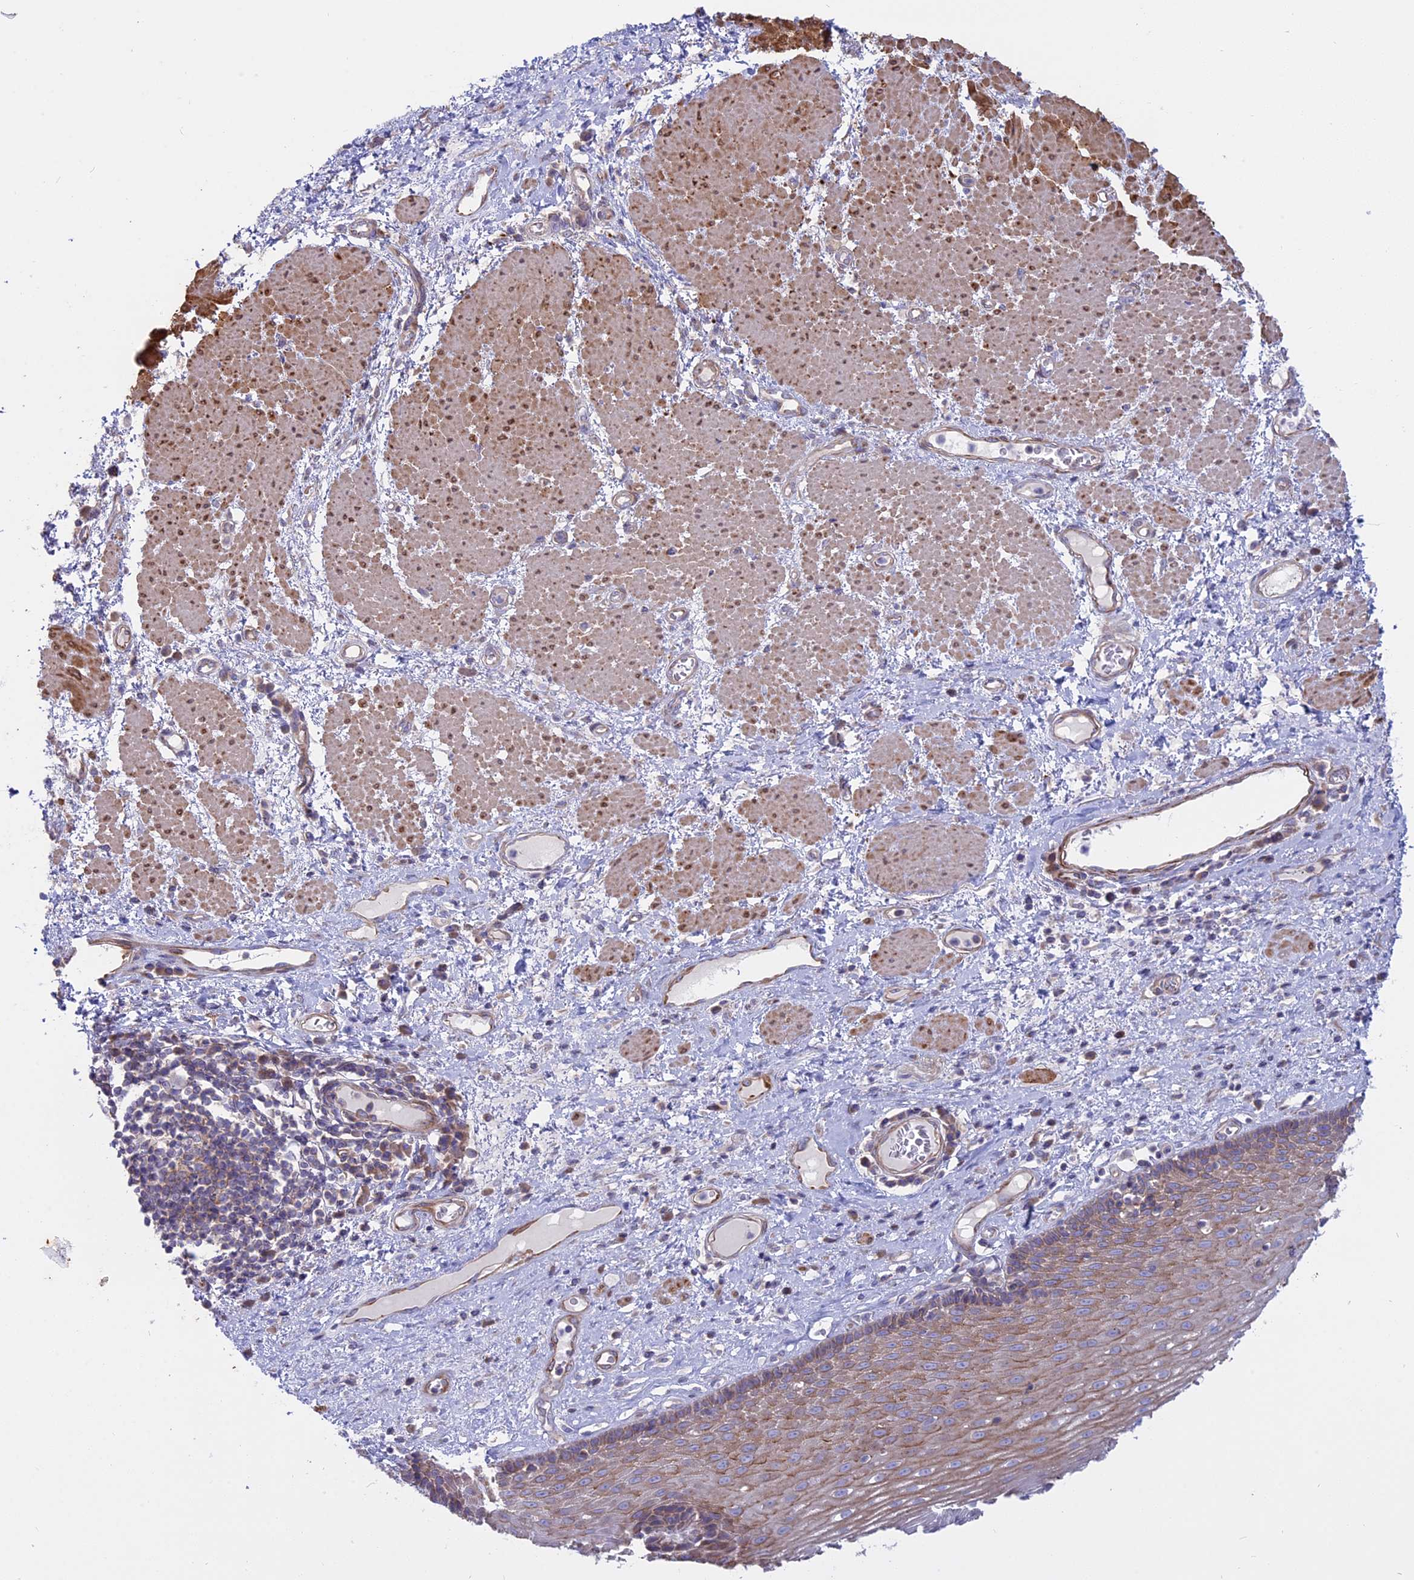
{"staining": {"intensity": "moderate", "quantity": "25%-75%", "location": "cytoplasmic/membranous"}, "tissue": "esophagus", "cell_type": "Squamous epithelial cells", "image_type": "normal", "snomed": [{"axis": "morphology", "description": "Normal tissue, NOS"}, {"axis": "morphology", "description": "Adenocarcinoma, NOS"}, {"axis": "topography", "description": "Esophagus"}], "caption": "High-magnification brightfield microscopy of benign esophagus stained with DAB (brown) and counterstained with hematoxylin (blue). squamous epithelial cells exhibit moderate cytoplasmic/membranous positivity is appreciated in about25%-75% of cells.", "gene": "MYO5B", "patient": {"sex": "male", "age": 62}}